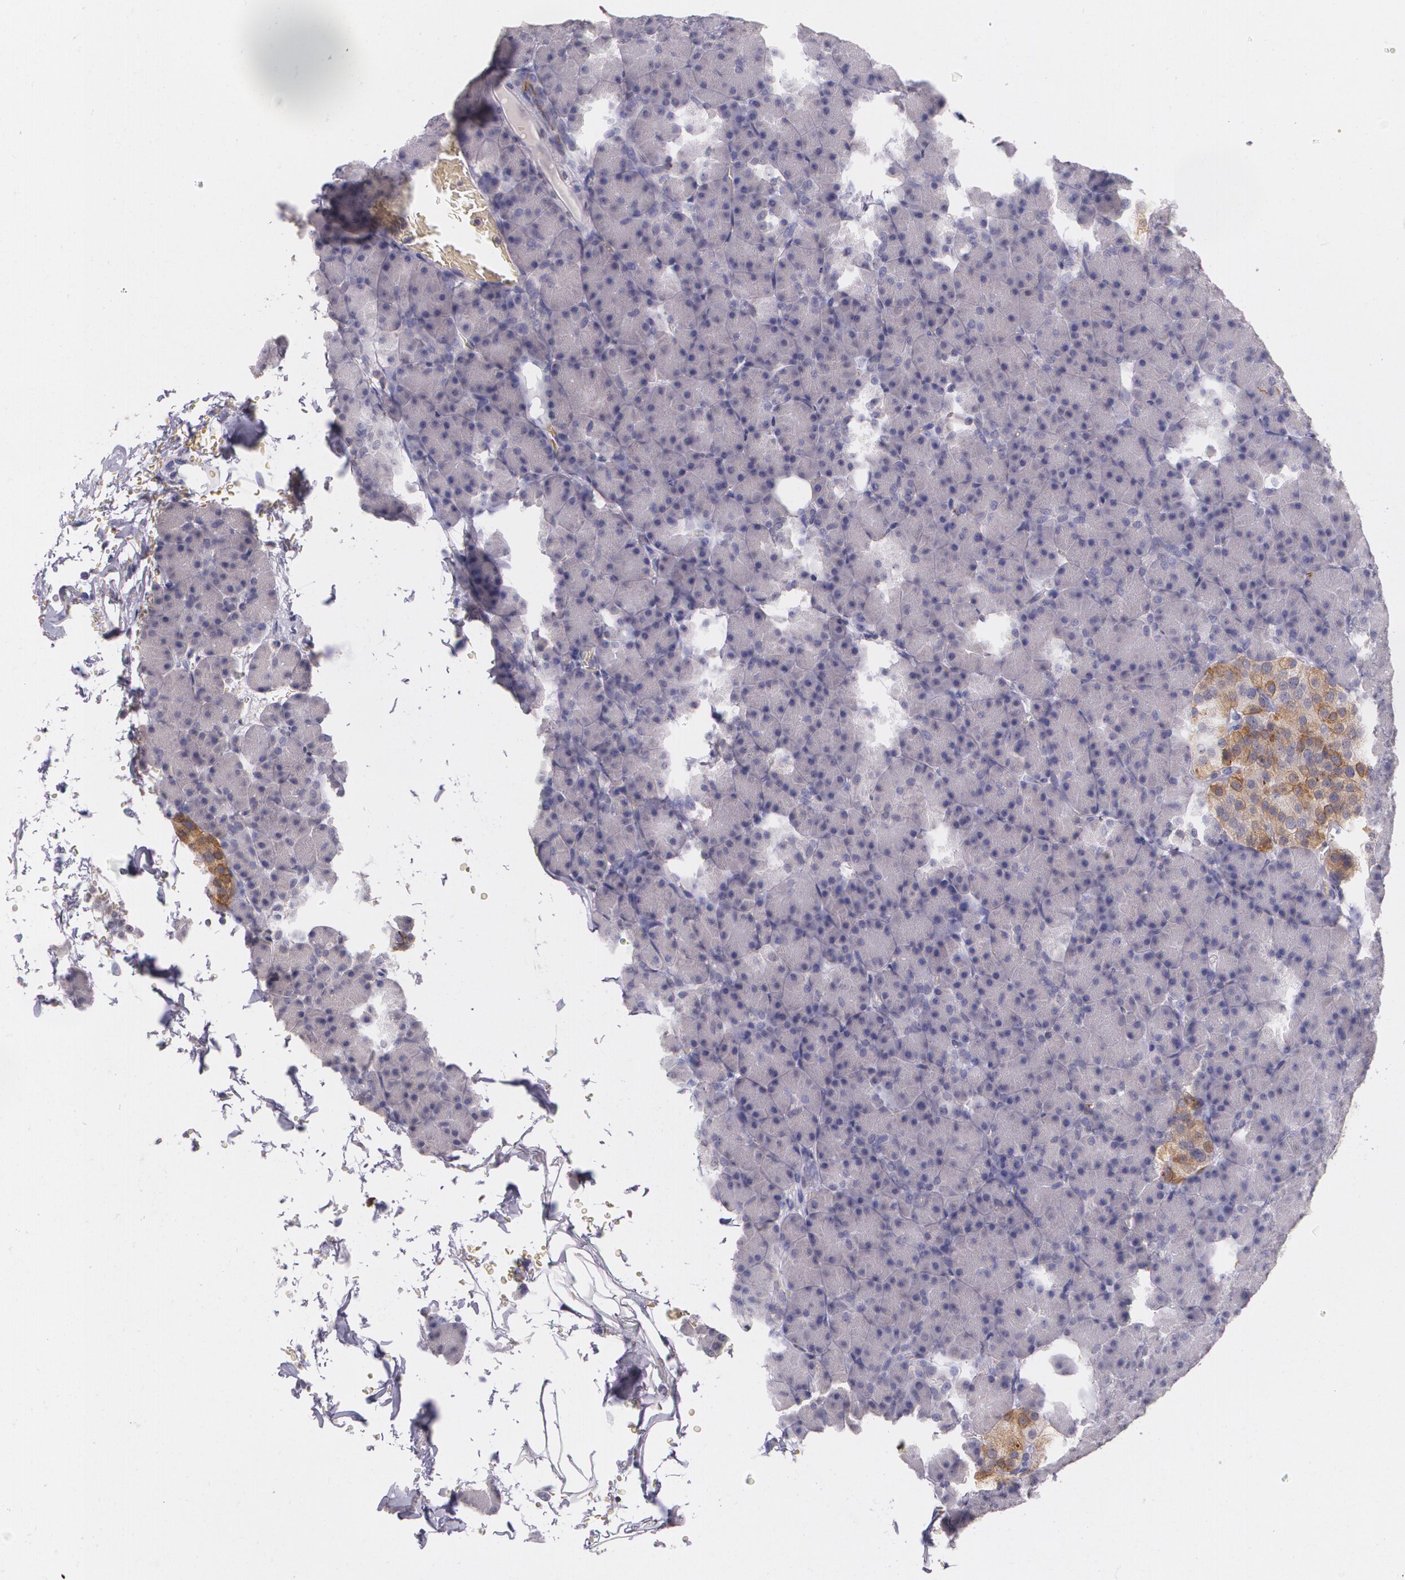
{"staining": {"intensity": "negative", "quantity": "none", "location": "none"}, "tissue": "pancreas", "cell_type": "Exocrine glandular cells", "image_type": "normal", "snomed": [{"axis": "morphology", "description": "Normal tissue, NOS"}, {"axis": "topography", "description": "Pancreas"}], "caption": "DAB (3,3'-diaminobenzidine) immunohistochemical staining of benign human pancreas reveals no significant positivity in exocrine glandular cells. (Stains: DAB (3,3'-diaminobenzidine) immunohistochemistry with hematoxylin counter stain, Microscopy: brightfield microscopy at high magnification).", "gene": "RTN1", "patient": {"sex": "female", "age": 43}}